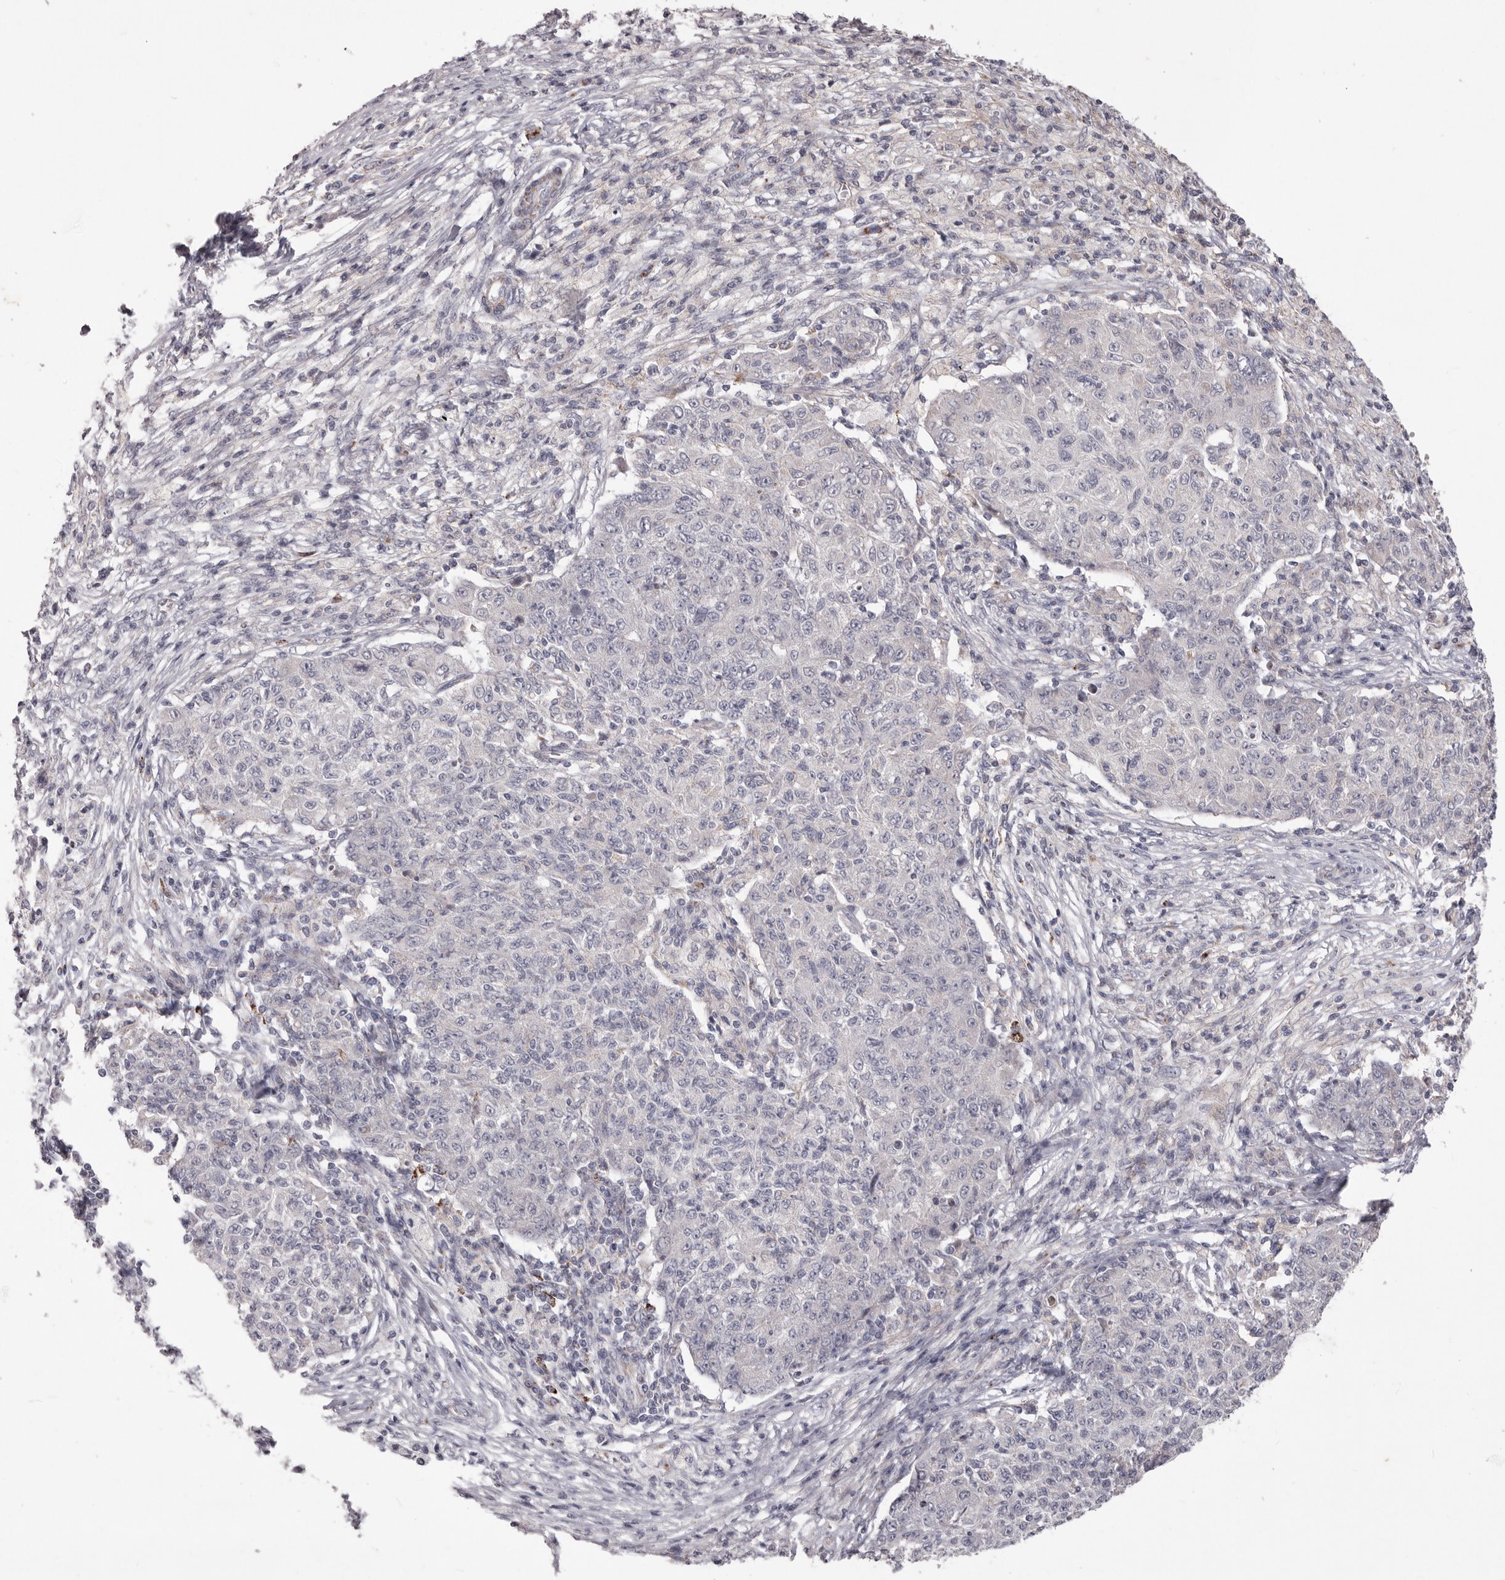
{"staining": {"intensity": "negative", "quantity": "none", "location": "none"}, "tissue": "ovarian cancer", "cell_type": "Tumor cells", "image_type": "cancer", "snomed": [{"axis": "morphology", "description": "Carcinoma, endometroid"}, {"axis": "topography", "description": "Ovary"}], "caption": "This is an IHC micrograph of human ovarian cancer (endometroid carcinoma). There is no expression in tumor cells.", "gene": "PRMT2", "patient": {"sex": "female", "age": 42}}